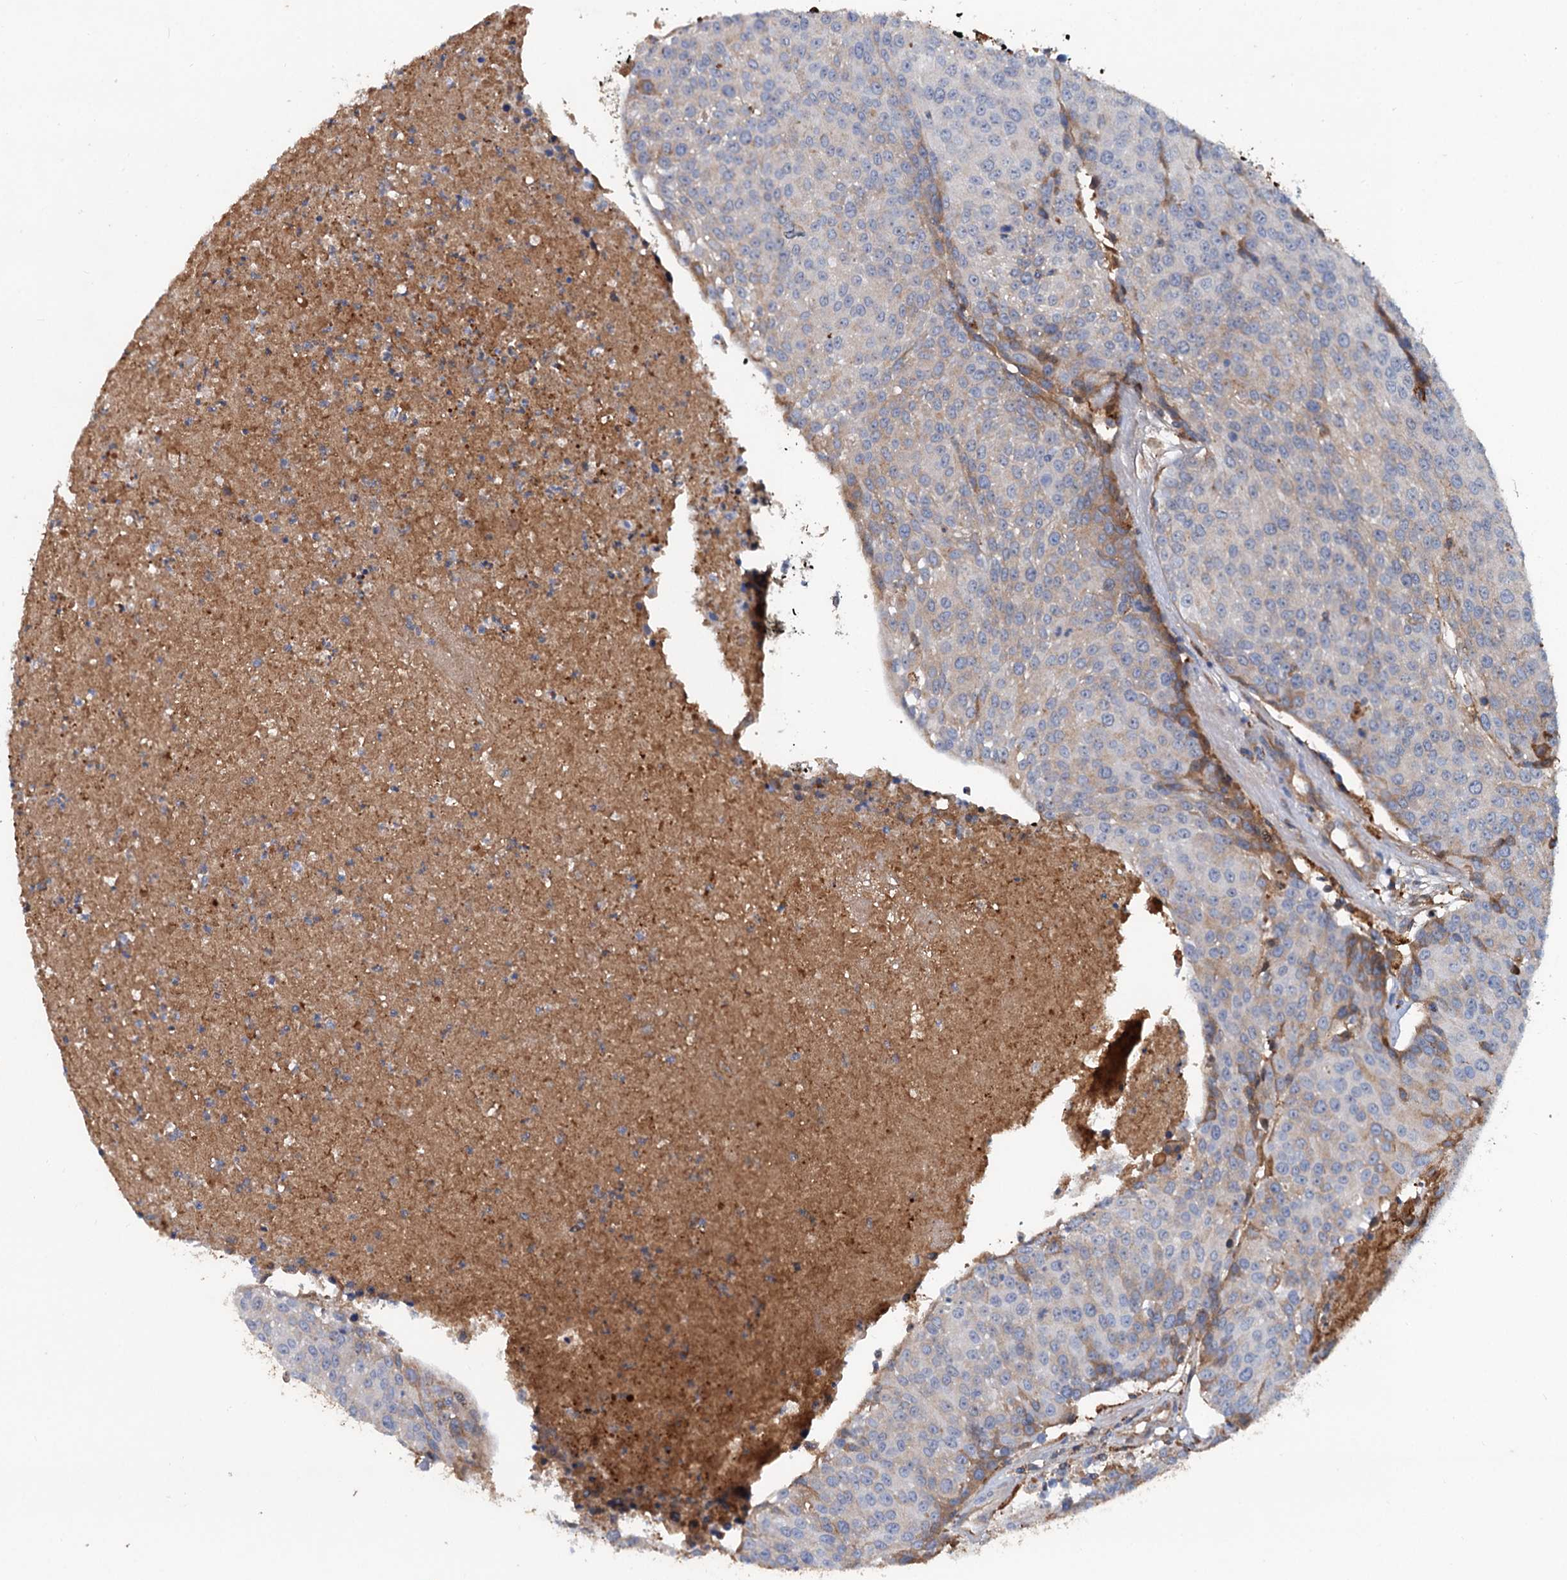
{"staining": {"intensity": "moderate", "quantity": "<25%", "location": "cytoplasmic/membranous"}, "tissue": "urothelial cancer", "cell_type": "Tumor cells", "image_type": "cancer", "snomed": [{"axis": "morphology", "description": "Urothelial carcinoma, High grade"}, {"axis": "topography", "description": "Urinary bladder"}], "caption": "This photomicrograph demonstrates immunohistochemistry (IHC) staining of human urothelial cancer, with low moderate cytoplasmic/membranous staining in approximately <25% of tumor cells.", "gene": "CHRD", "patient": {"sex": "female", "age": 85}}